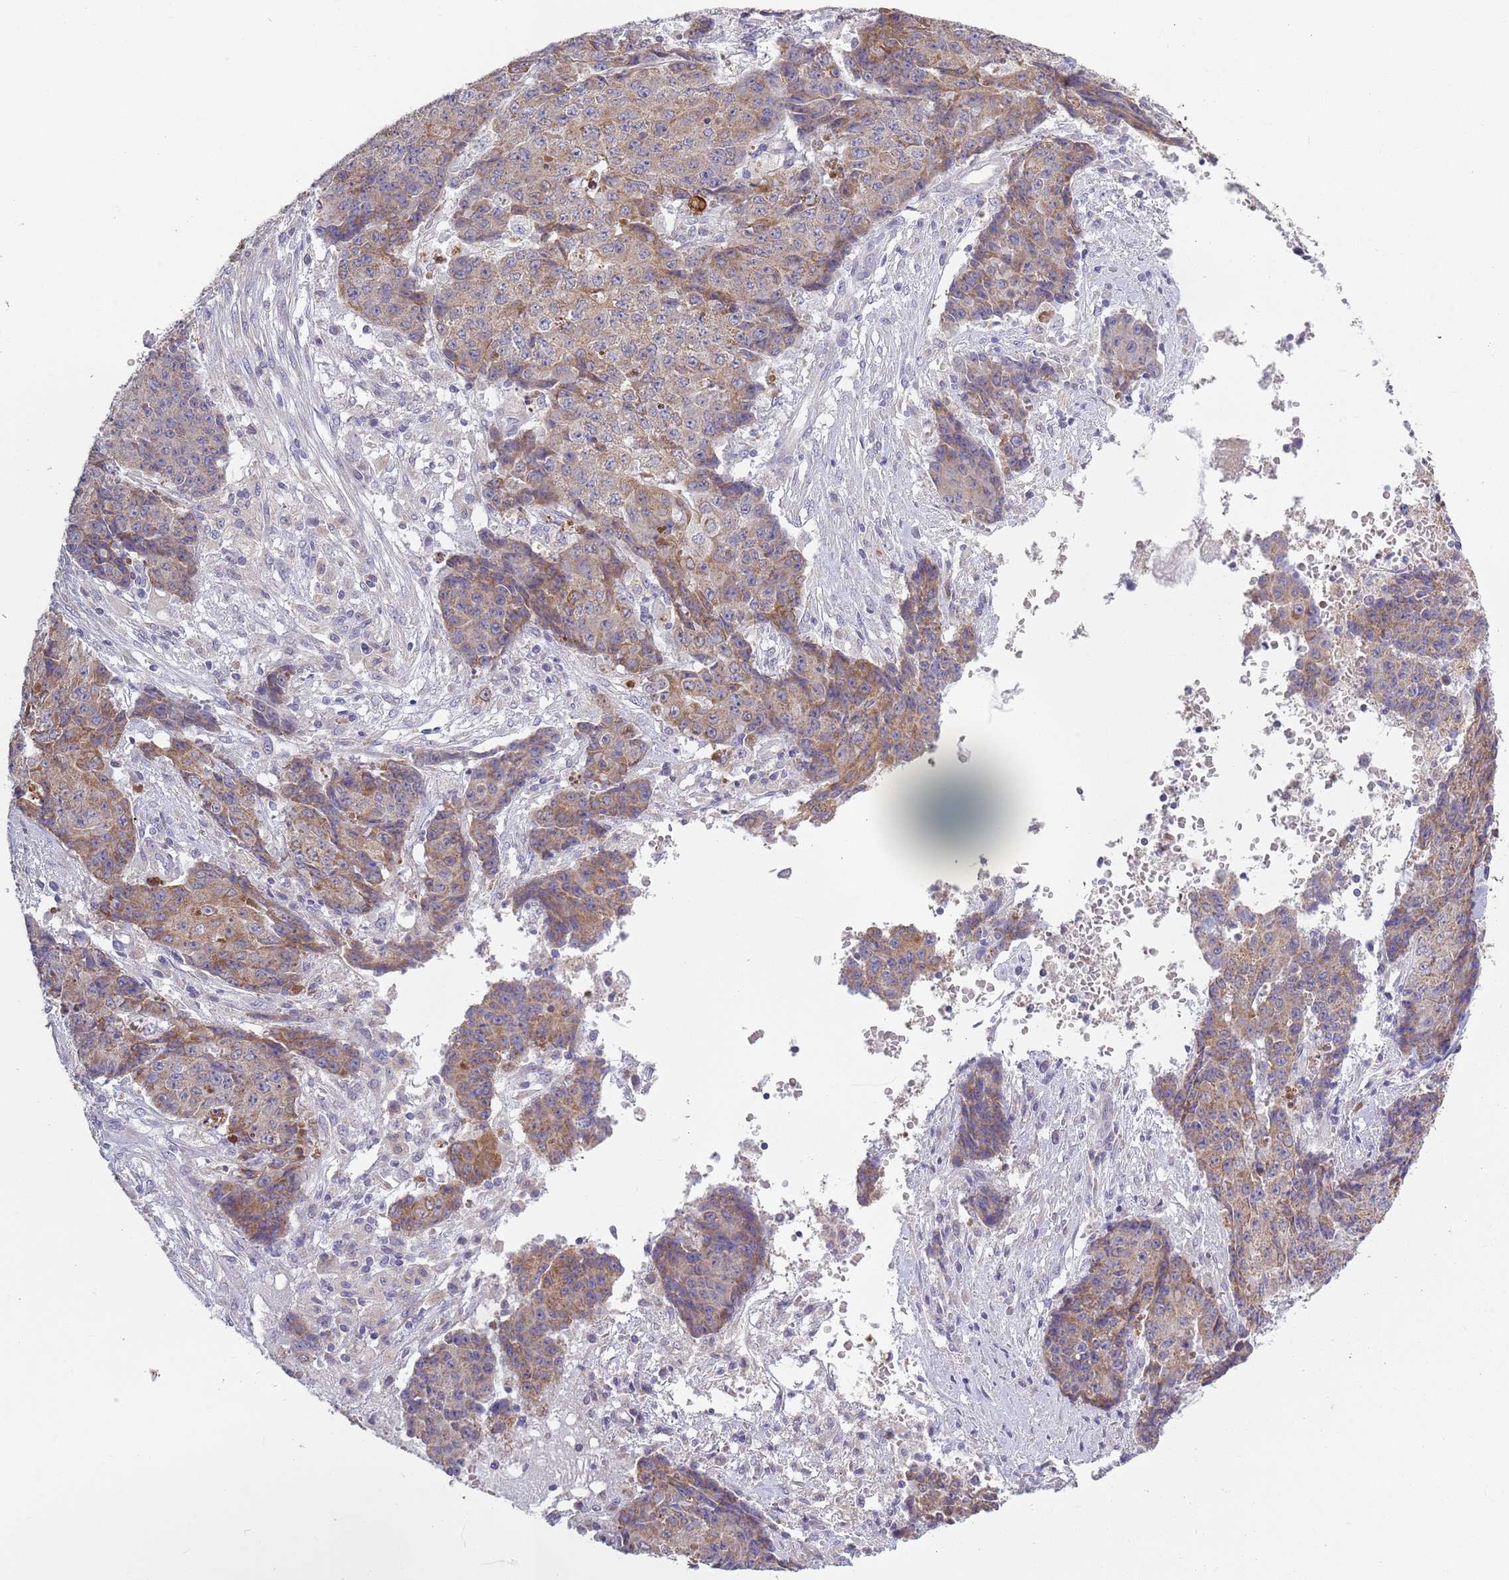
{"staining": {"intensity": "moderate", "quantity": "25%-75%", "location": "cytoplasmic/membranous"}, "tissue": "ovarian cancer", "cell_type": "Tumor cells", "image_type": "cancer", "snomed": [{"axis": "morphology", "description": "Carcinoma, endometroid"}, {"axis": "topography", "description": "Ovary"}], "caption": "There is medium levels of moderate cytoplasmic/membranous positivity in tumor cells of ovarian cancer (endometroid carcinoma), as demonstrated by immunohistochemical staining (brown color).", "gene": "COQ5", "patient": {"sex": "female", "age": 42}}